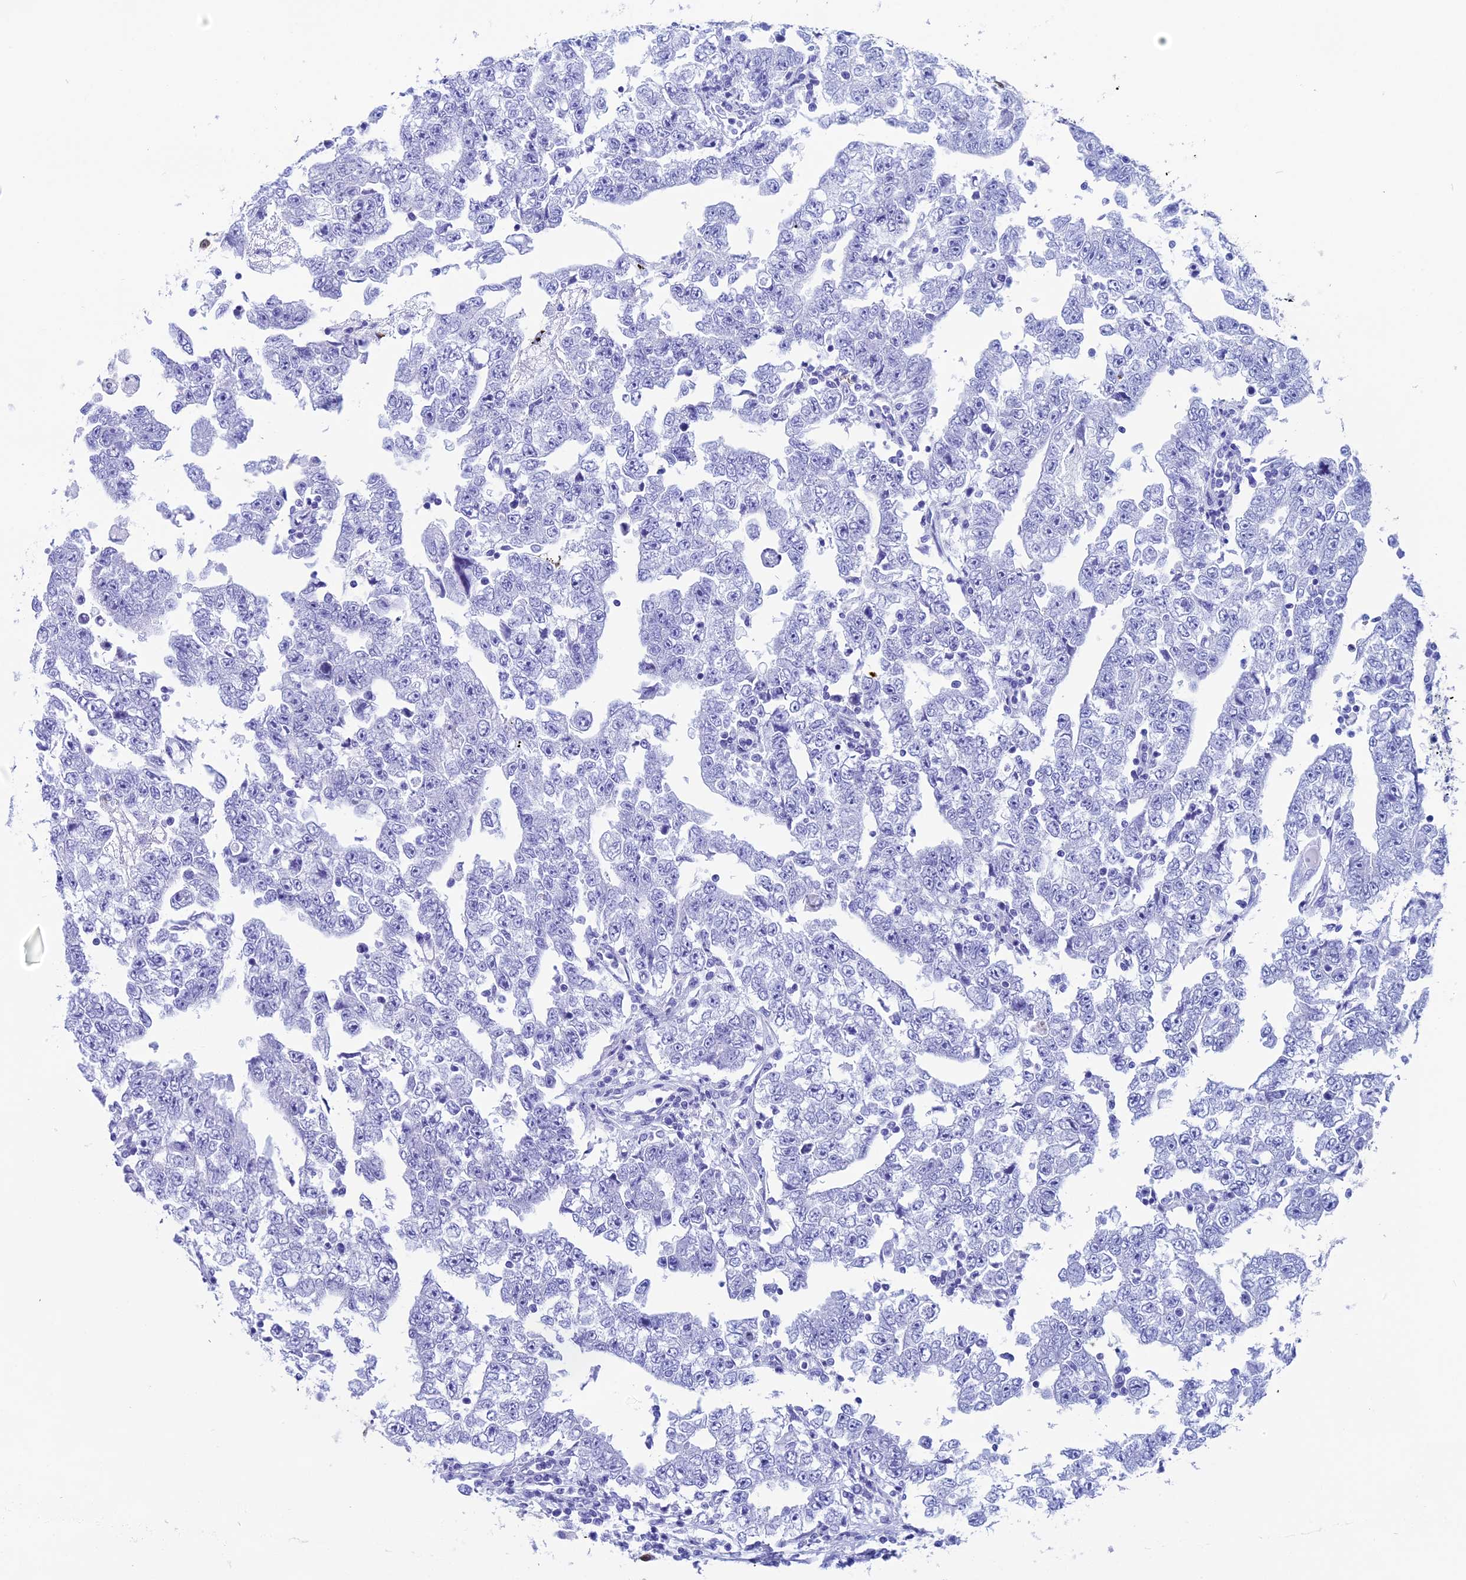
{"staining": {"intensity": "negative", "quantity": "none", "location": "none"}, "tissue": "testis cancer", "cell_type": "Tumor cells", "image_type": "cancer", "snomed": [{"axis": "morphology", "description": "Carcinoma, Embryonal, NOS"}, {"axis": "topography", "description": "Testis"}], "caption": "Testis embryonal carcinoma was stained to show a protein in brown. There is no significant expression in tumor cells.", "gene": "FAM169A", "patient": {"sex": "male", "age": 25}}